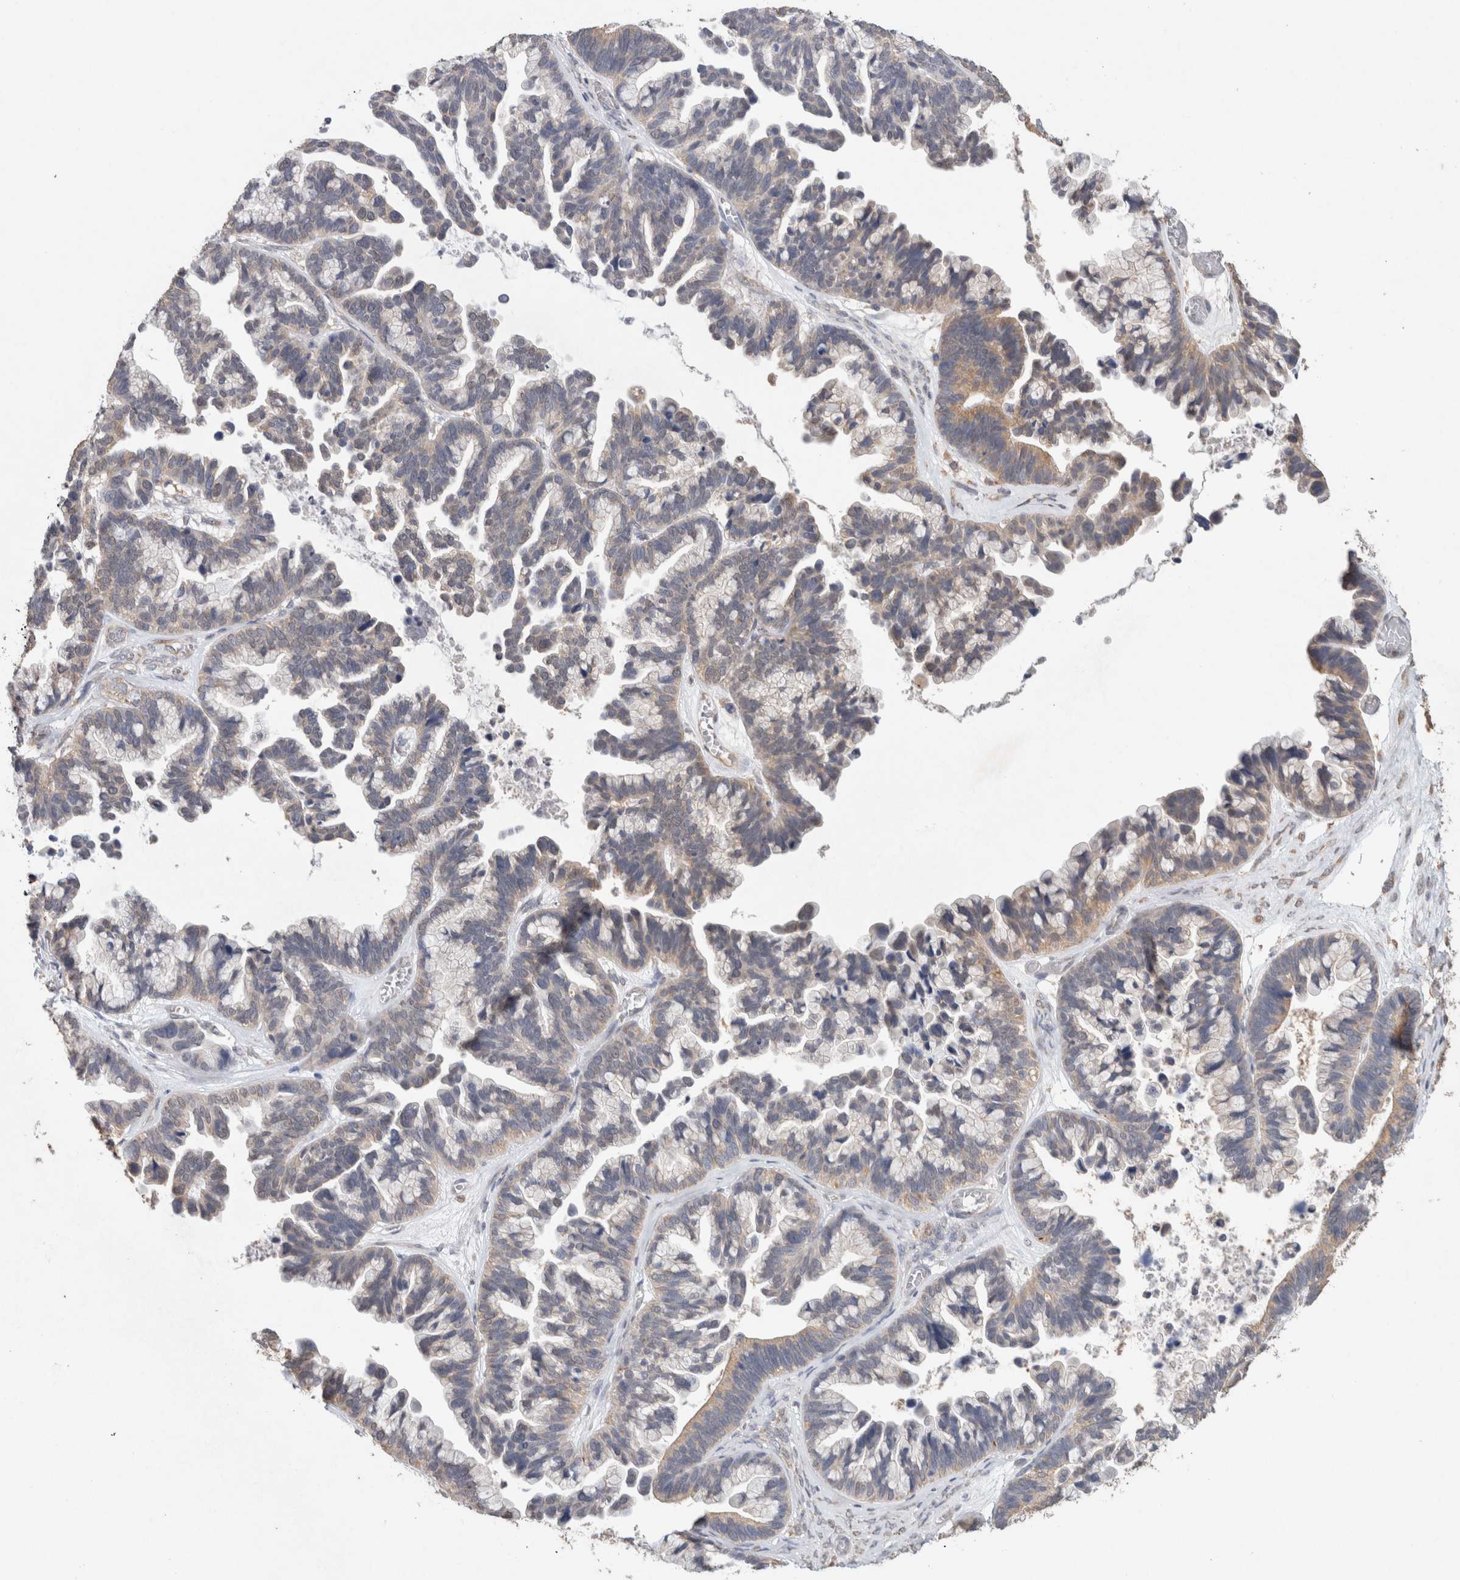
{"staining": {"intensity": "weak", "quantity": "25%-75%", "location": "cytoplasmic/membranous"}, "tissue": "ovarian cancer", "cell_type": "Tumor cells", "image_type": "cancer", "snomed": [{"axis": "morphology", "description": "Cystadenocarcinoma, serous, NOS"}, {"axis": "topography", "description": "Ovary"}], "caption": "IHC staining of serous cystadenocarcinoma (ovarian), which demonstrates low levels of weak cytoplasmic/membranous positivity in about 25%-75% of tumor cells indicating weak cytoplasmic/membranous protein expression. The staining was performed using DAB (3,3'-diaminobenzidine) (brown) for protein detection and nuclei were counterstained in hematoxylin (blue).", "gene": "RAB14", "patient": {"sex": "female", "age": 56}}